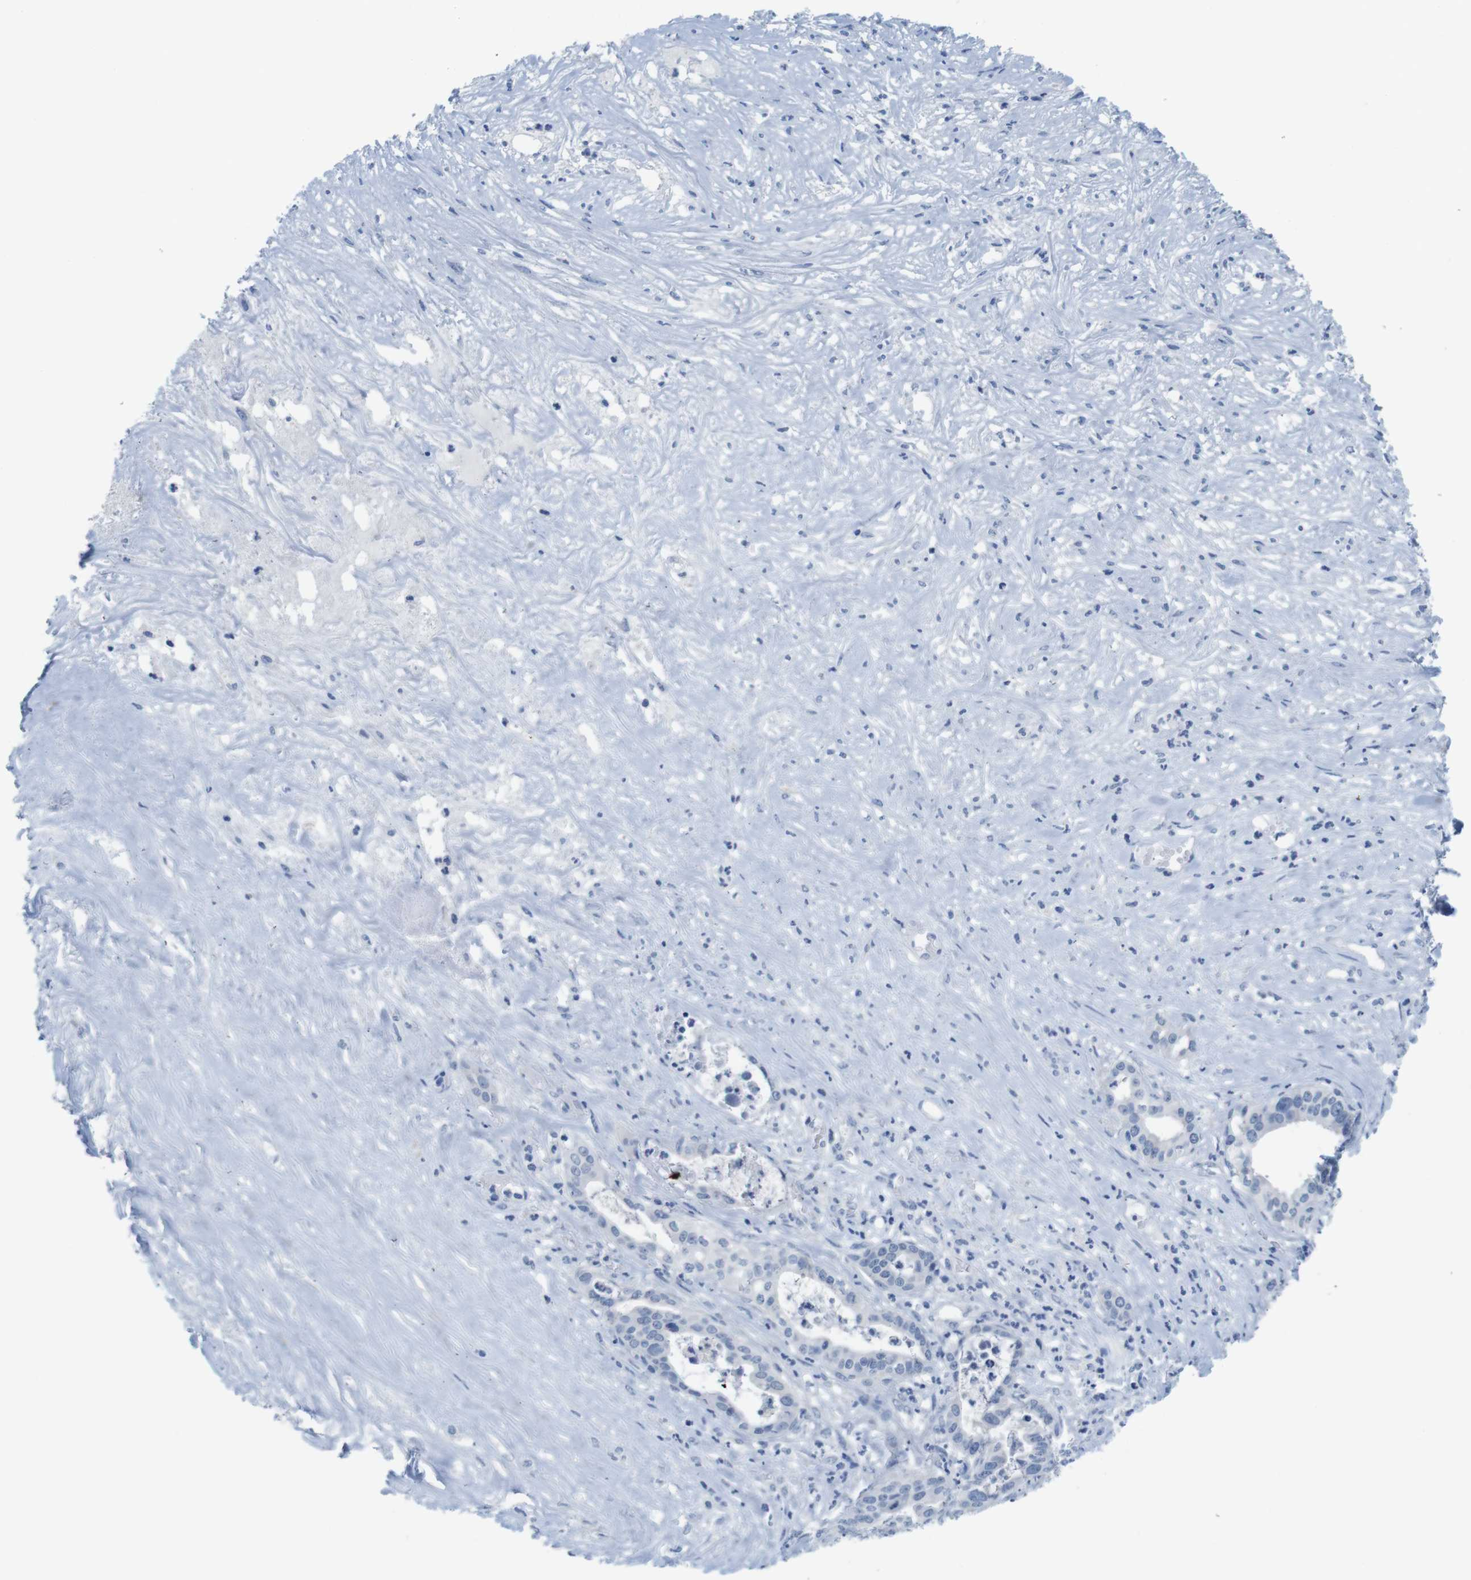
{"staining": {"intensity": "negative", "quantity": "none", "location": "none"}, "tissue": "liver cancer", "cell_type": "Tumor cells", "image_type": "cancer", "snomed": [{"axis": "morphology", "description": "Cholangiocarcinoma"}, {"axis": "topography", "description": "Liver"}], "caption": "There is no significant staining in tumor cells of liver cancer. (Brightfield microscopy of DAB IHC at high magnification).", "gene": "MAP6", "patient": {"sex": "female", "age": 61}}